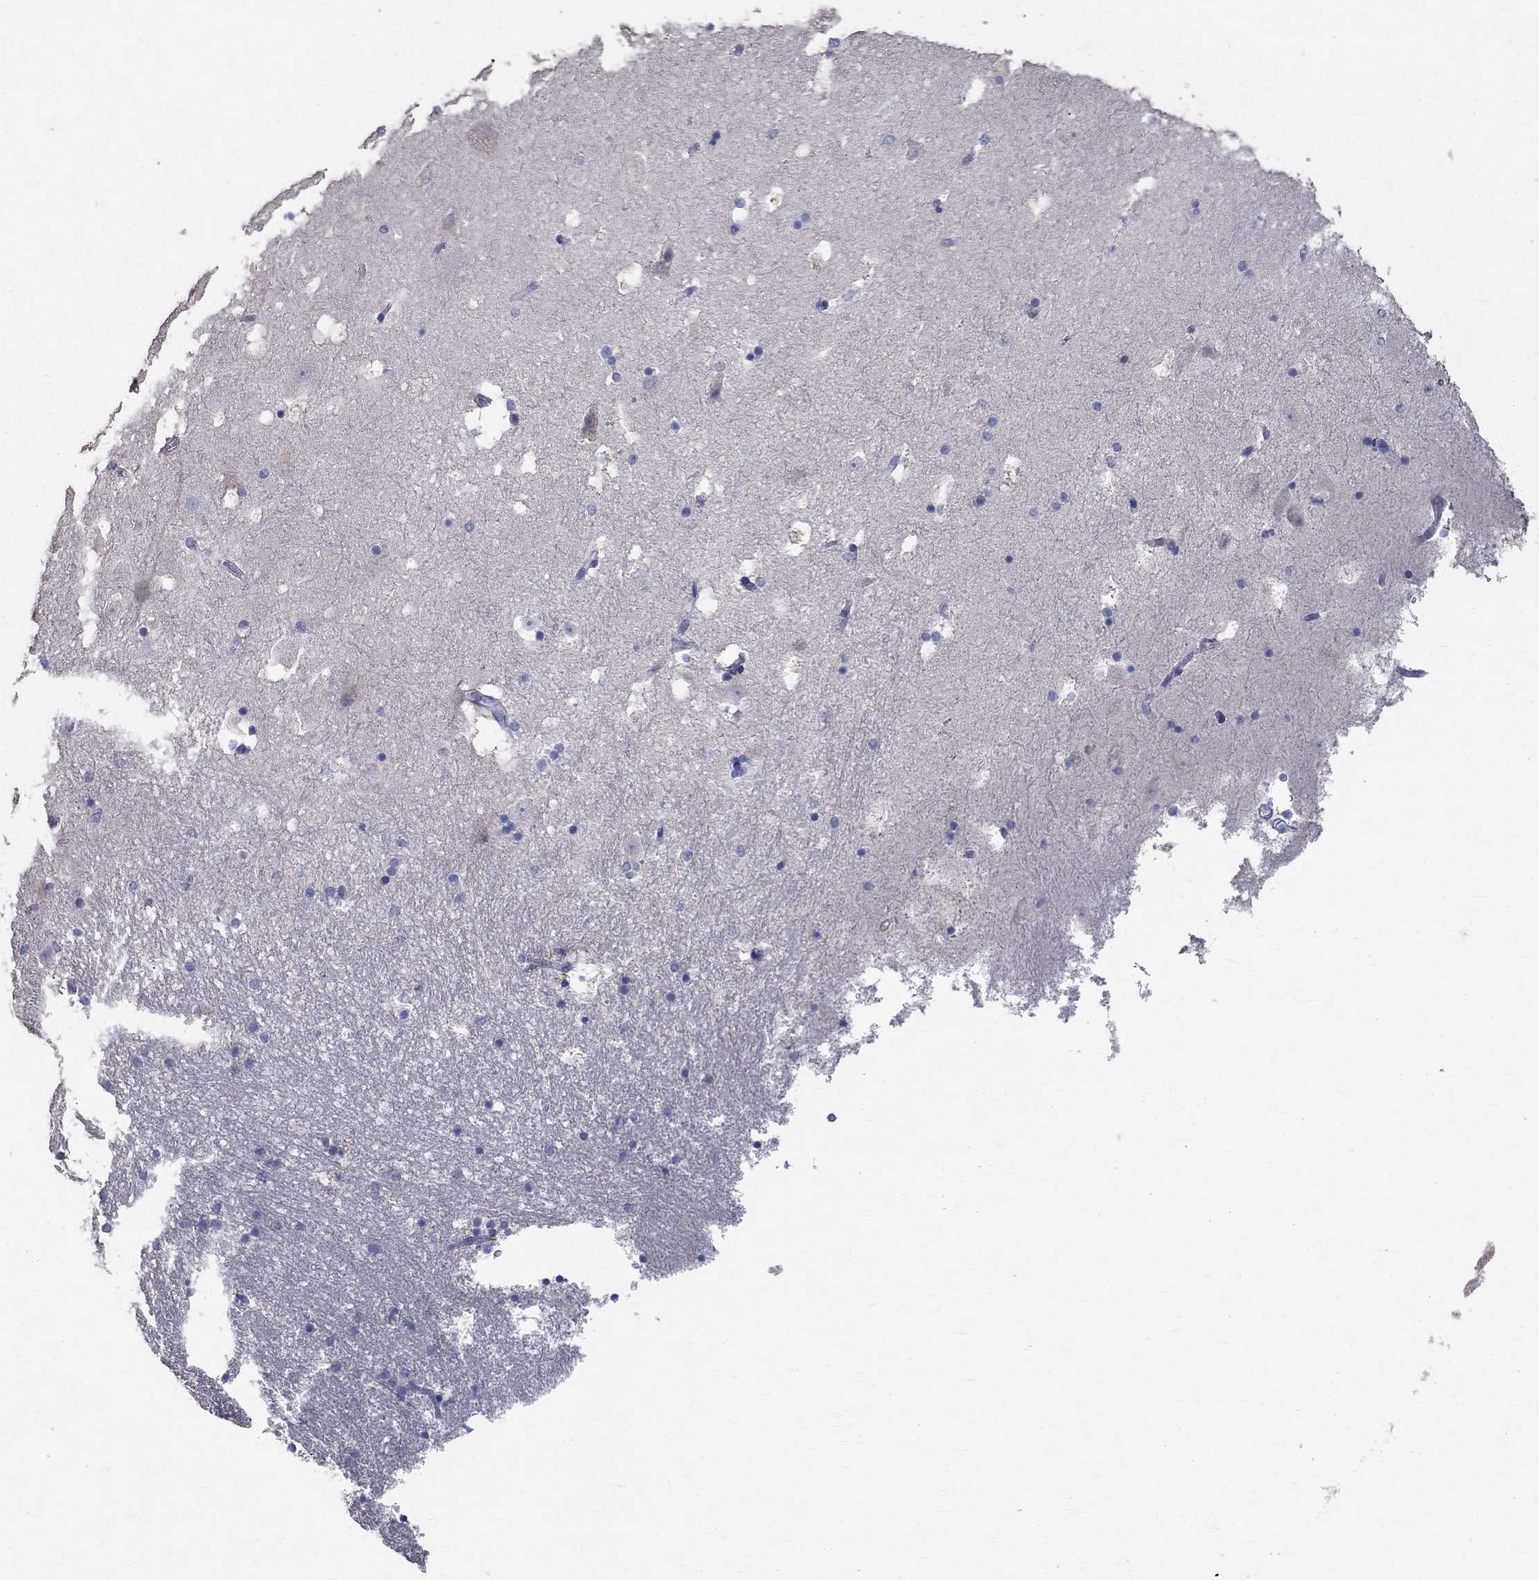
{"staining": {"intensity": "negative", "quantity": "none", "location": "none"}, "tissue": "hippocampus", "cell_type": "Glial cells", "image_type": "normal", "snomed": [{"axis": "morphology", "description": "Normal tissue, NOS"}, {"axis": "topography", "description": "Hippocampus"}], "caption": "An immunohistochemistry (IHC) histopathology image of normal hippocampus is shown. There is no staining in glial cells of hippocampus.", "gene": "ANXA10", "patient": {"sex": "male", "age": 51}}